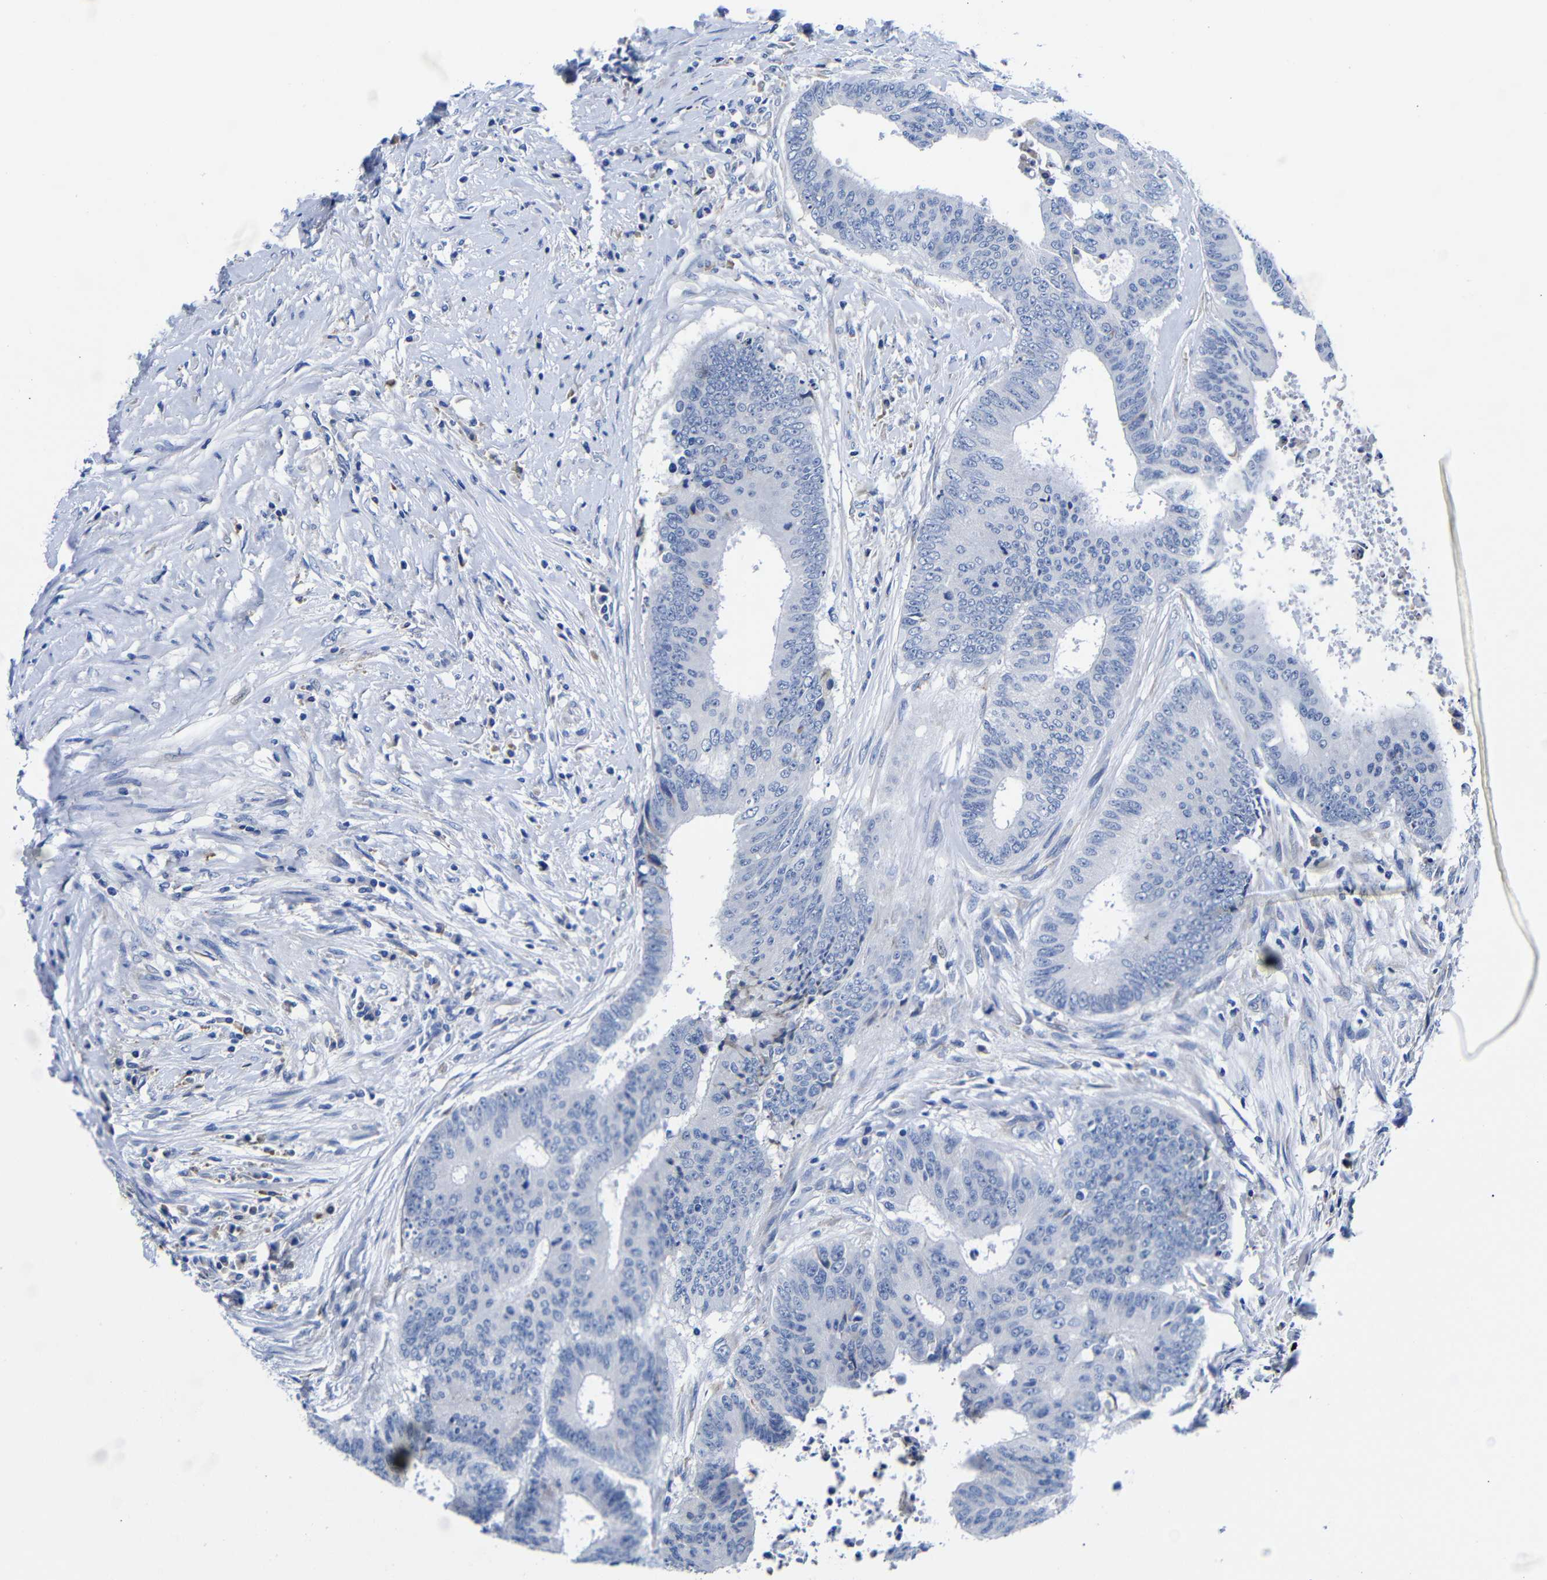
{"staining": {"intensity": "negative", "quantity": "none", "location": "none"}, "tissue": "colorectal cancer", "cell_type": "Tumor cells", "image_type": "cancer", "snomed": [{"axis": "morphology", "description": "Adenocarcinoma, NOS"}, {"axis": "topography", "description": "Rectum"}], "caption": "DAB (3,3'-diaminobenzidine) immunohistochemical staining of adenocarcinoma (colorectal) exhibits no significant staining in tumor cells.", "gene": "CLEC4G", "patient": {"sex": "male", "age": 72}}